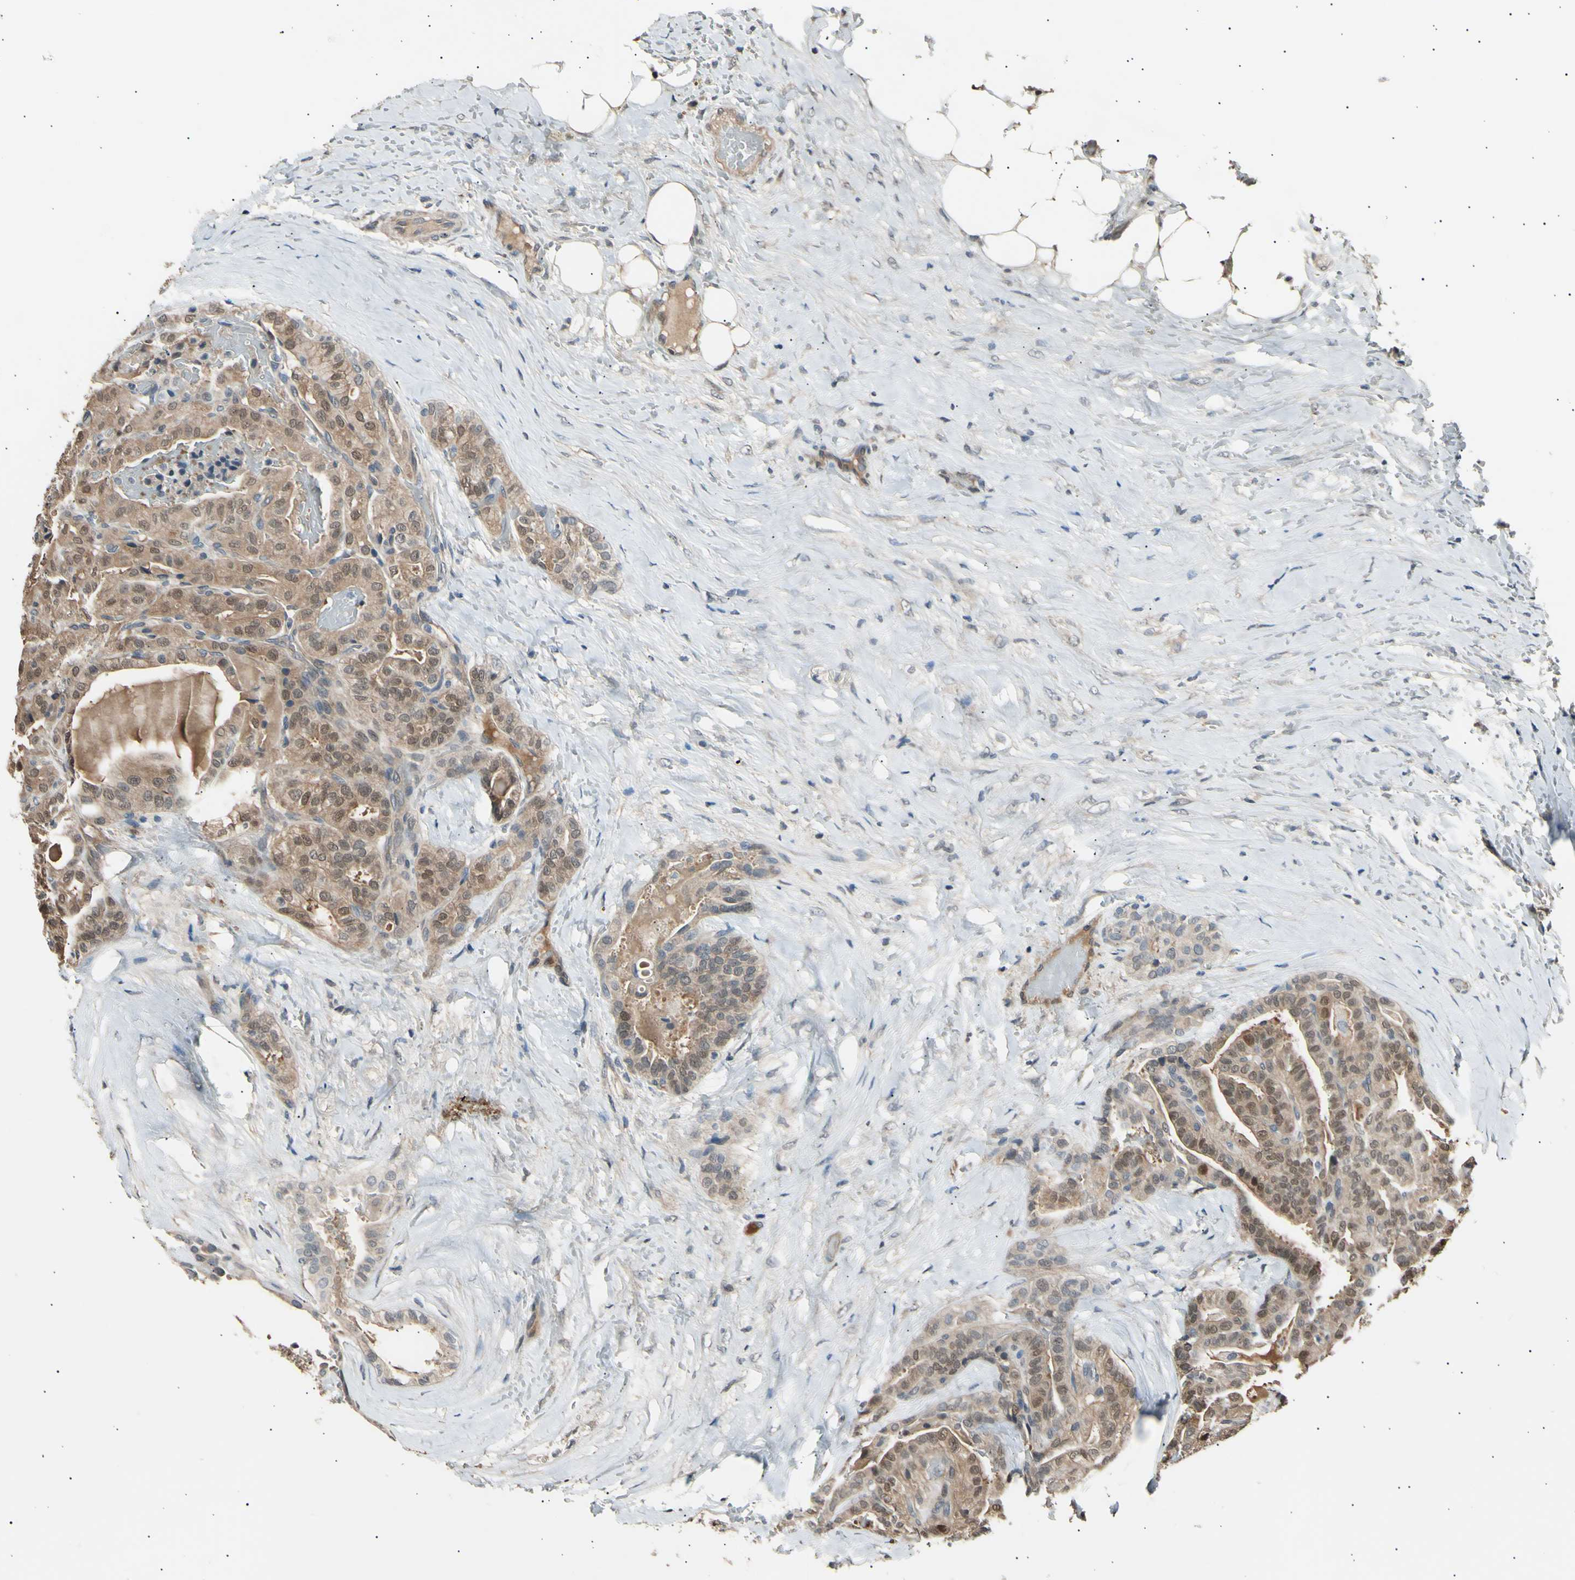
{"staining": {"intensity": "moderate", "quantity": ">75%", "location": "cytoplasmic/membranous,nuclear"}, "tissue": "thyroid cancer", "cell_type": "Tumor cells", "image_type": "cancer", "snomed": [{"axis": "morphology", "description": "Papillary adenocarcinoma, NOS"}, {"axis": "topography", "description": "Thyroid gland"}], "caption": "Human thyroid papillary adenocarcinoma stained with a brown dye shows moderate cytoplasmic/membranous and nuclear positive expression in about >75% of tumor cells.", "gene": "AK1", "patient": {"sex": "male", "age": 77}}